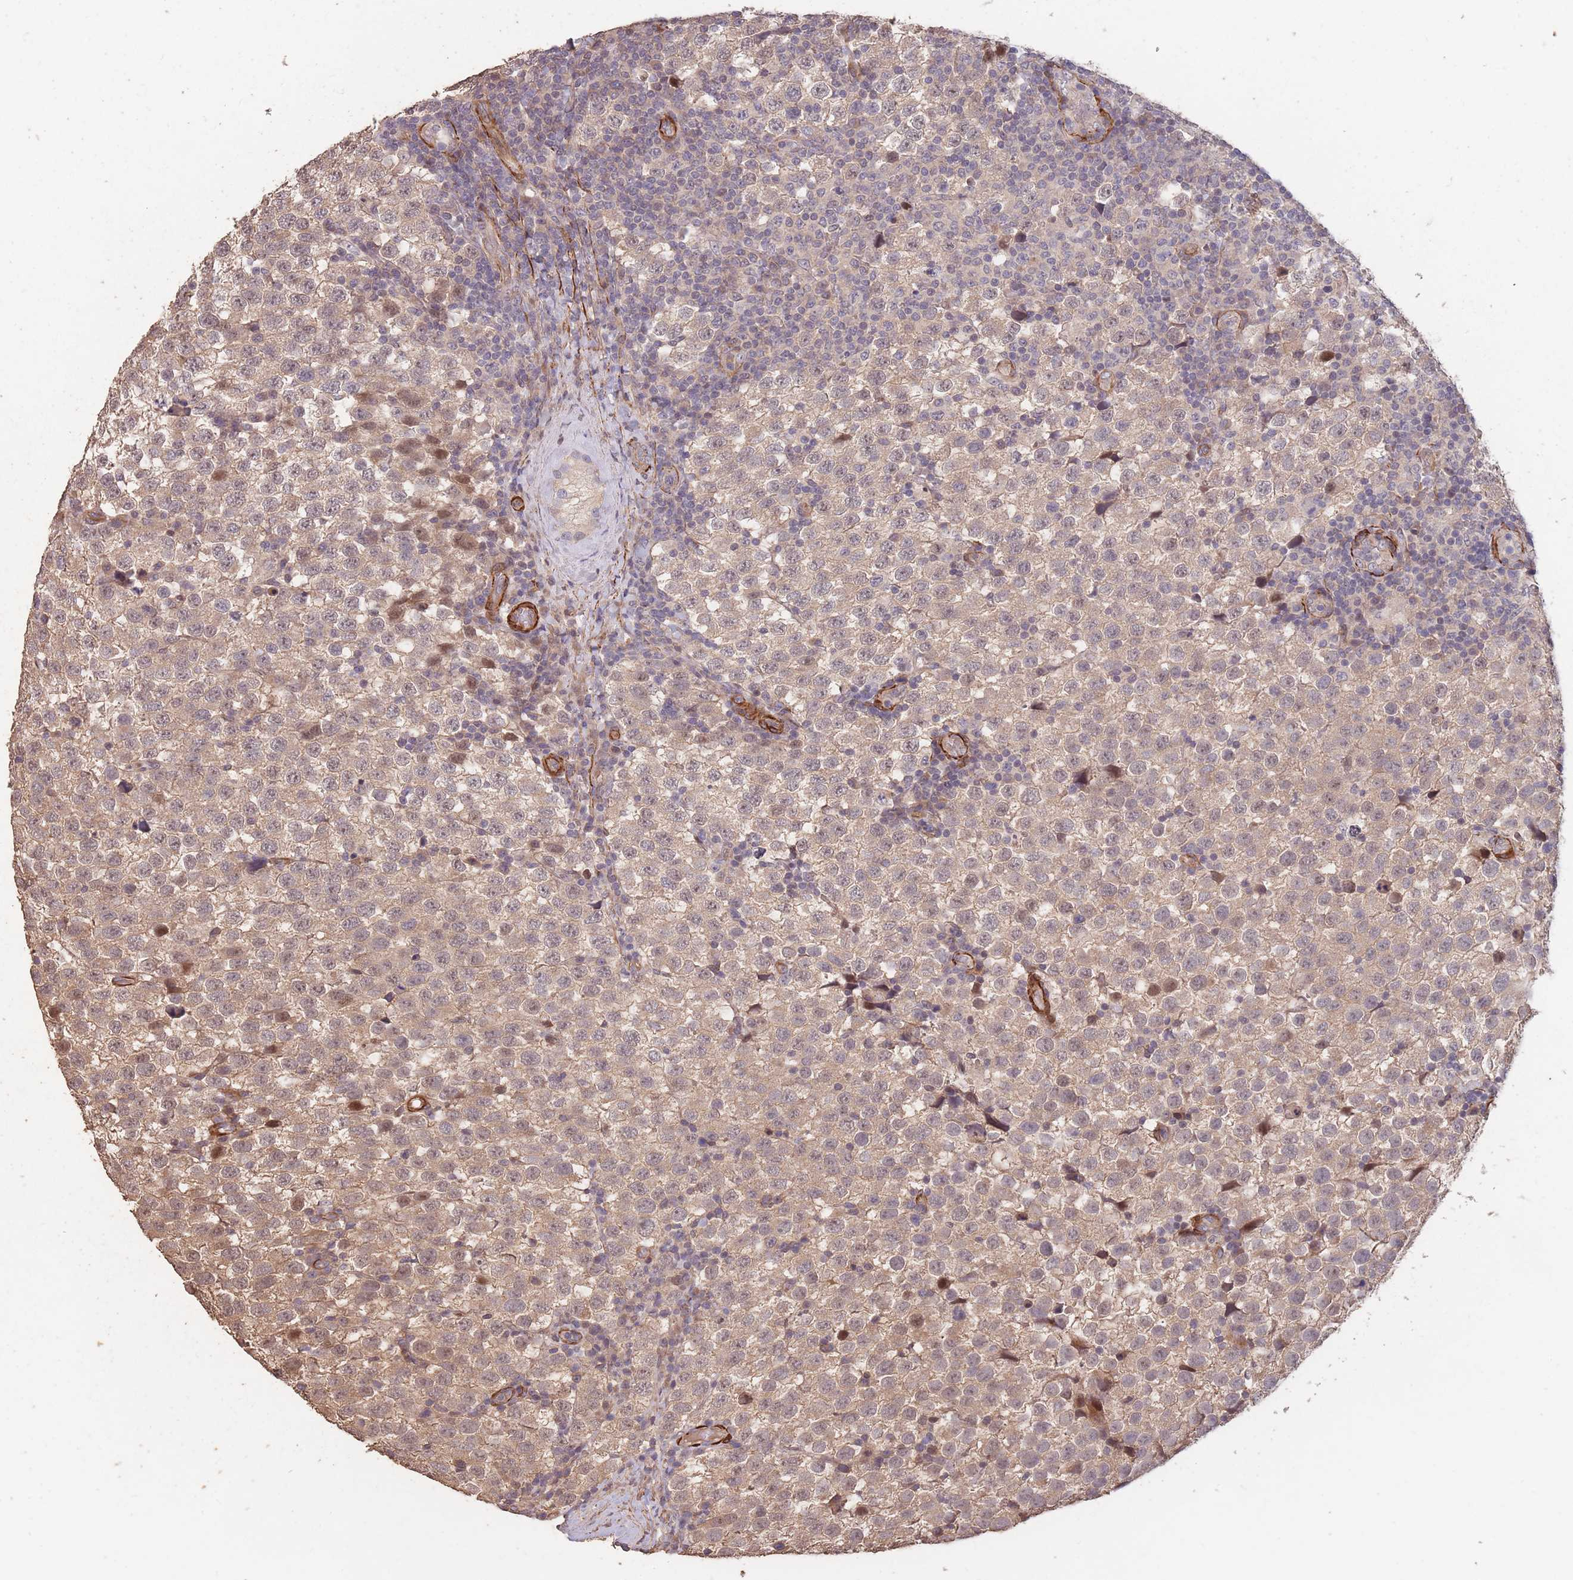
{"staining": {"intensity": "moderate", "quantity": "25%-75%", "location": "cytoplasmic/membranous"}, "tissue": "testis cancer", "cell_type": "Tumor cells", "image_type": "cancer", "snomed": [{"axis": "morphology", "description": "Seminoma, NOS"}, {"axis": "topography", "description": "Testis"}], "caption": "This micrograph displays testis cancer (seminoma) stained with IHC to label a protein in brown. The cytoplasmic/membranous of tumor cells show moderate positivity for the protein. Nuclei are counter-stained blue.", "gene": "NLRC4", "patient": {"sex": "male", "age": 34}}